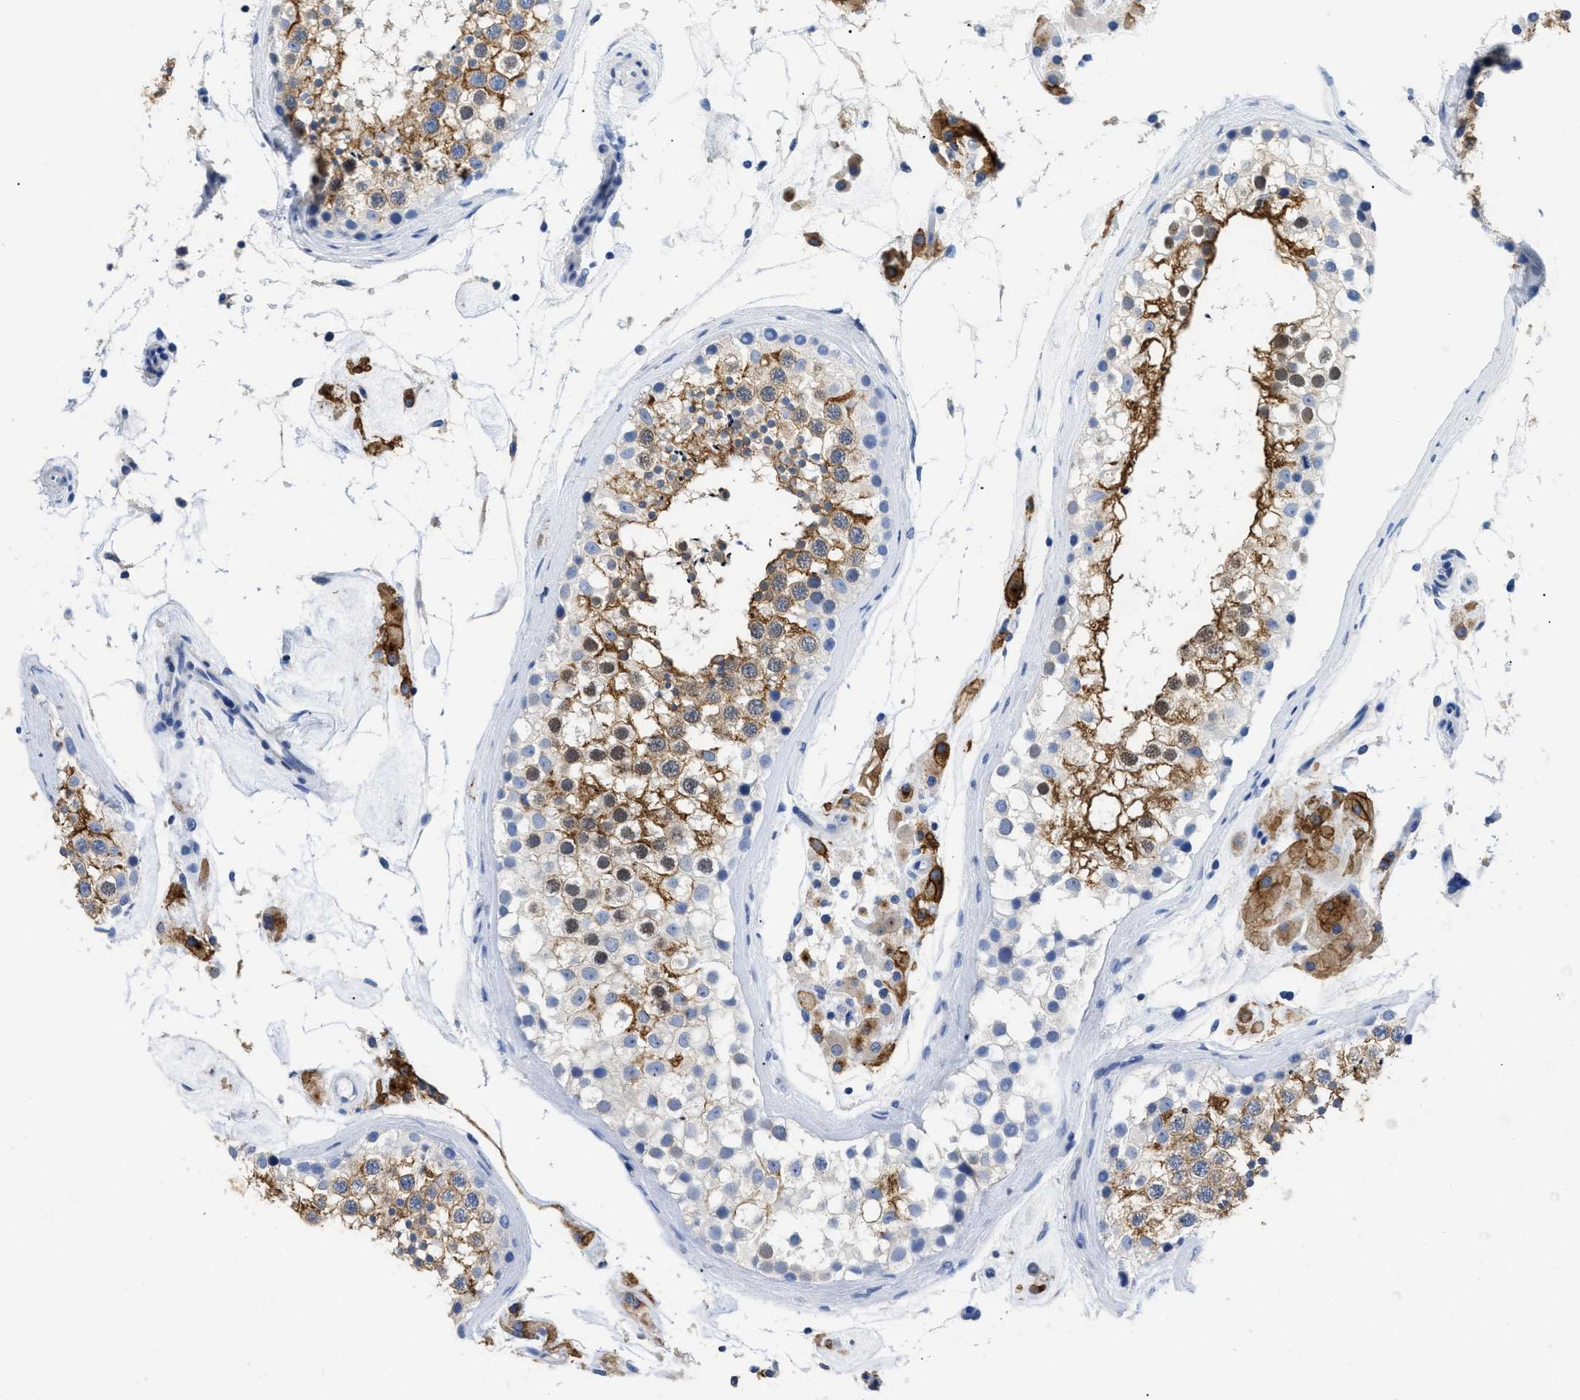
{"staining": {"intensity": "strong", "quantity": ">75%", "location": "cytoplasmic/membranous"}, "tissue": "testis", "cell_type": "Cells in seminiferous ducts", "image_type": "normal", "snomed": [{"axis": "morphology", "description": "Normal tissue, NOS"}, {"axis": "topography", "description": "Testis"}], "caption": "Brown immunohistochemical staining in benign human testis demonstrates strong cytoplasmic/membranous expression in about >75% of cells in seminiferous ducts.", "gene": "DLC1", "patient": {"sex": "male", "age": 46}}